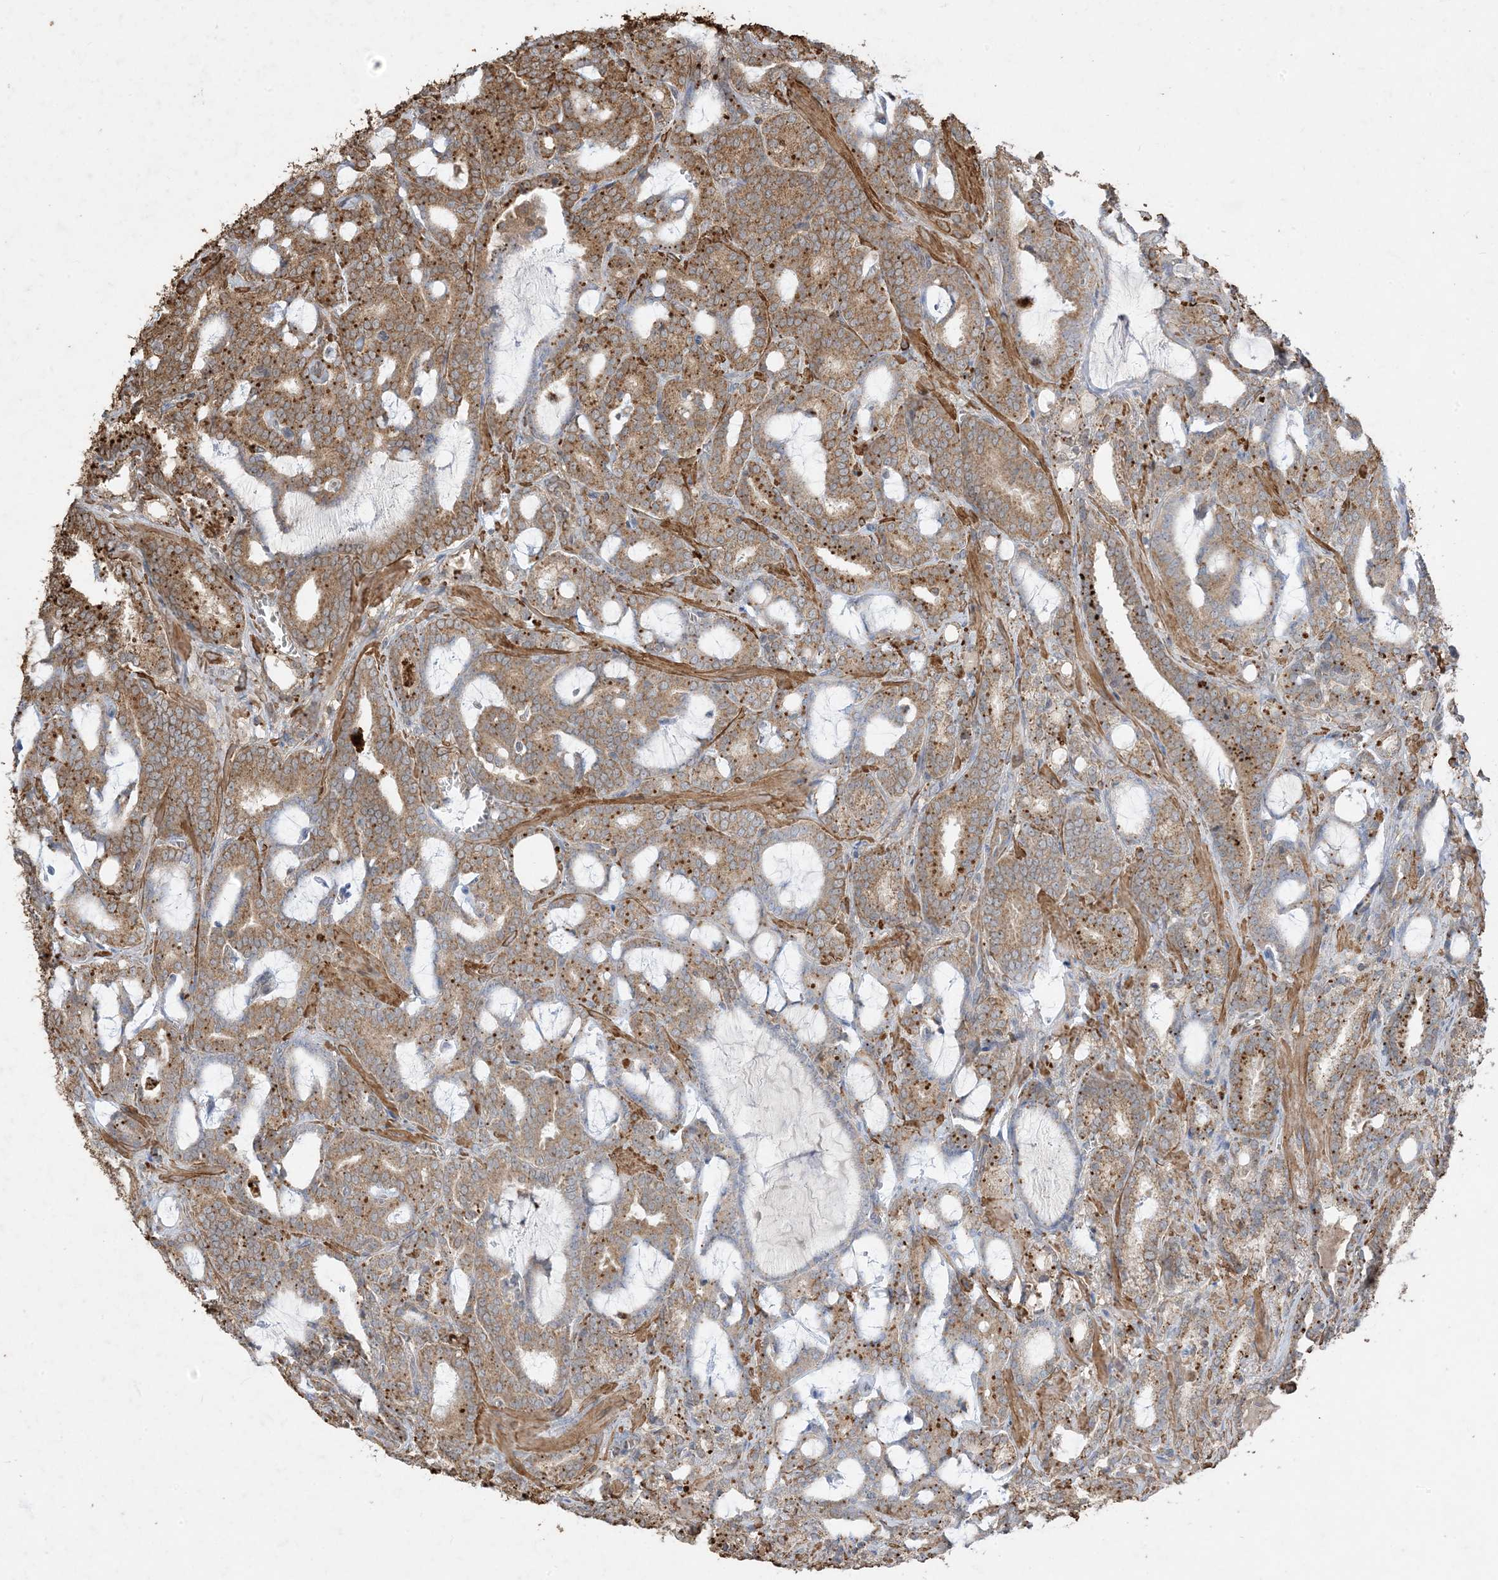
{"staining": {"intensity": "moderate", "quantity": ">75%", "location": "cytoplasmic/membranous"}, "tissue": "prostate cancer", "cell_type": "Tumor cells", "image_type": "cancer", "snomed": [{"axis": "morphology", "description": "Adenocarcinoma, High grade"}, {"axis": "topography", "description": "Prostate and seminal vesicle, NOS"}], "caption": "Prostate cancer (high-grade adenocarcinoma) stained with a protein marker demonstrates moderate staining in tumor cells.", "gene": "HPS4", "patient": {"sex": "male", "age": 67}}